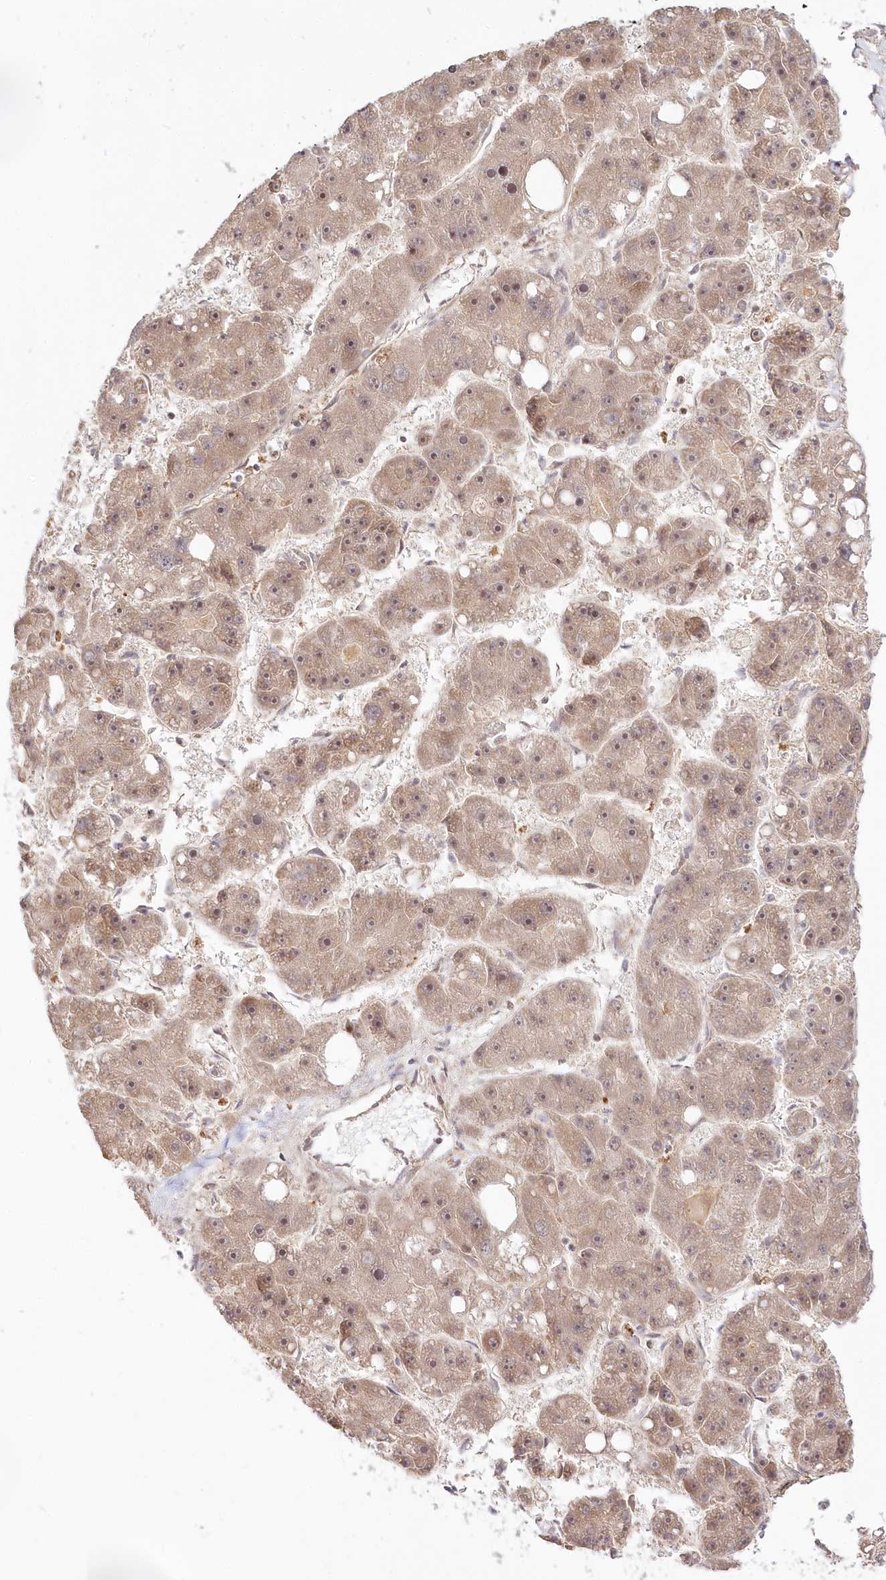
{"staining": {"intensity": "weak", "quantity": "25%-75%", "location": "cytoplasmic/membranous,nuclear"}, "tissue": "liver cancer", "cell_type": "Tumor cells", "image_type": "cancer", "snomed": [{"axis": "morphology", "description": "Carcinoma, Hepatocellular, NOS"}, {"axis": "topography", "description": "Liver"}], "caption": "Immunohistochemistry (IHC) micrograph of neoplastic tissue: human liver cancer (hepatocellular carcinoma) stained using IHC shows low levels of weak protein expression localized specifically in the cytoplasmic/membranous and nuclear of tumor cells, appearing as a cytoplasmic/membranous and nuclear brown color.", "gene": "CEP70", "patient": {"sex": "female", "age": 61}}